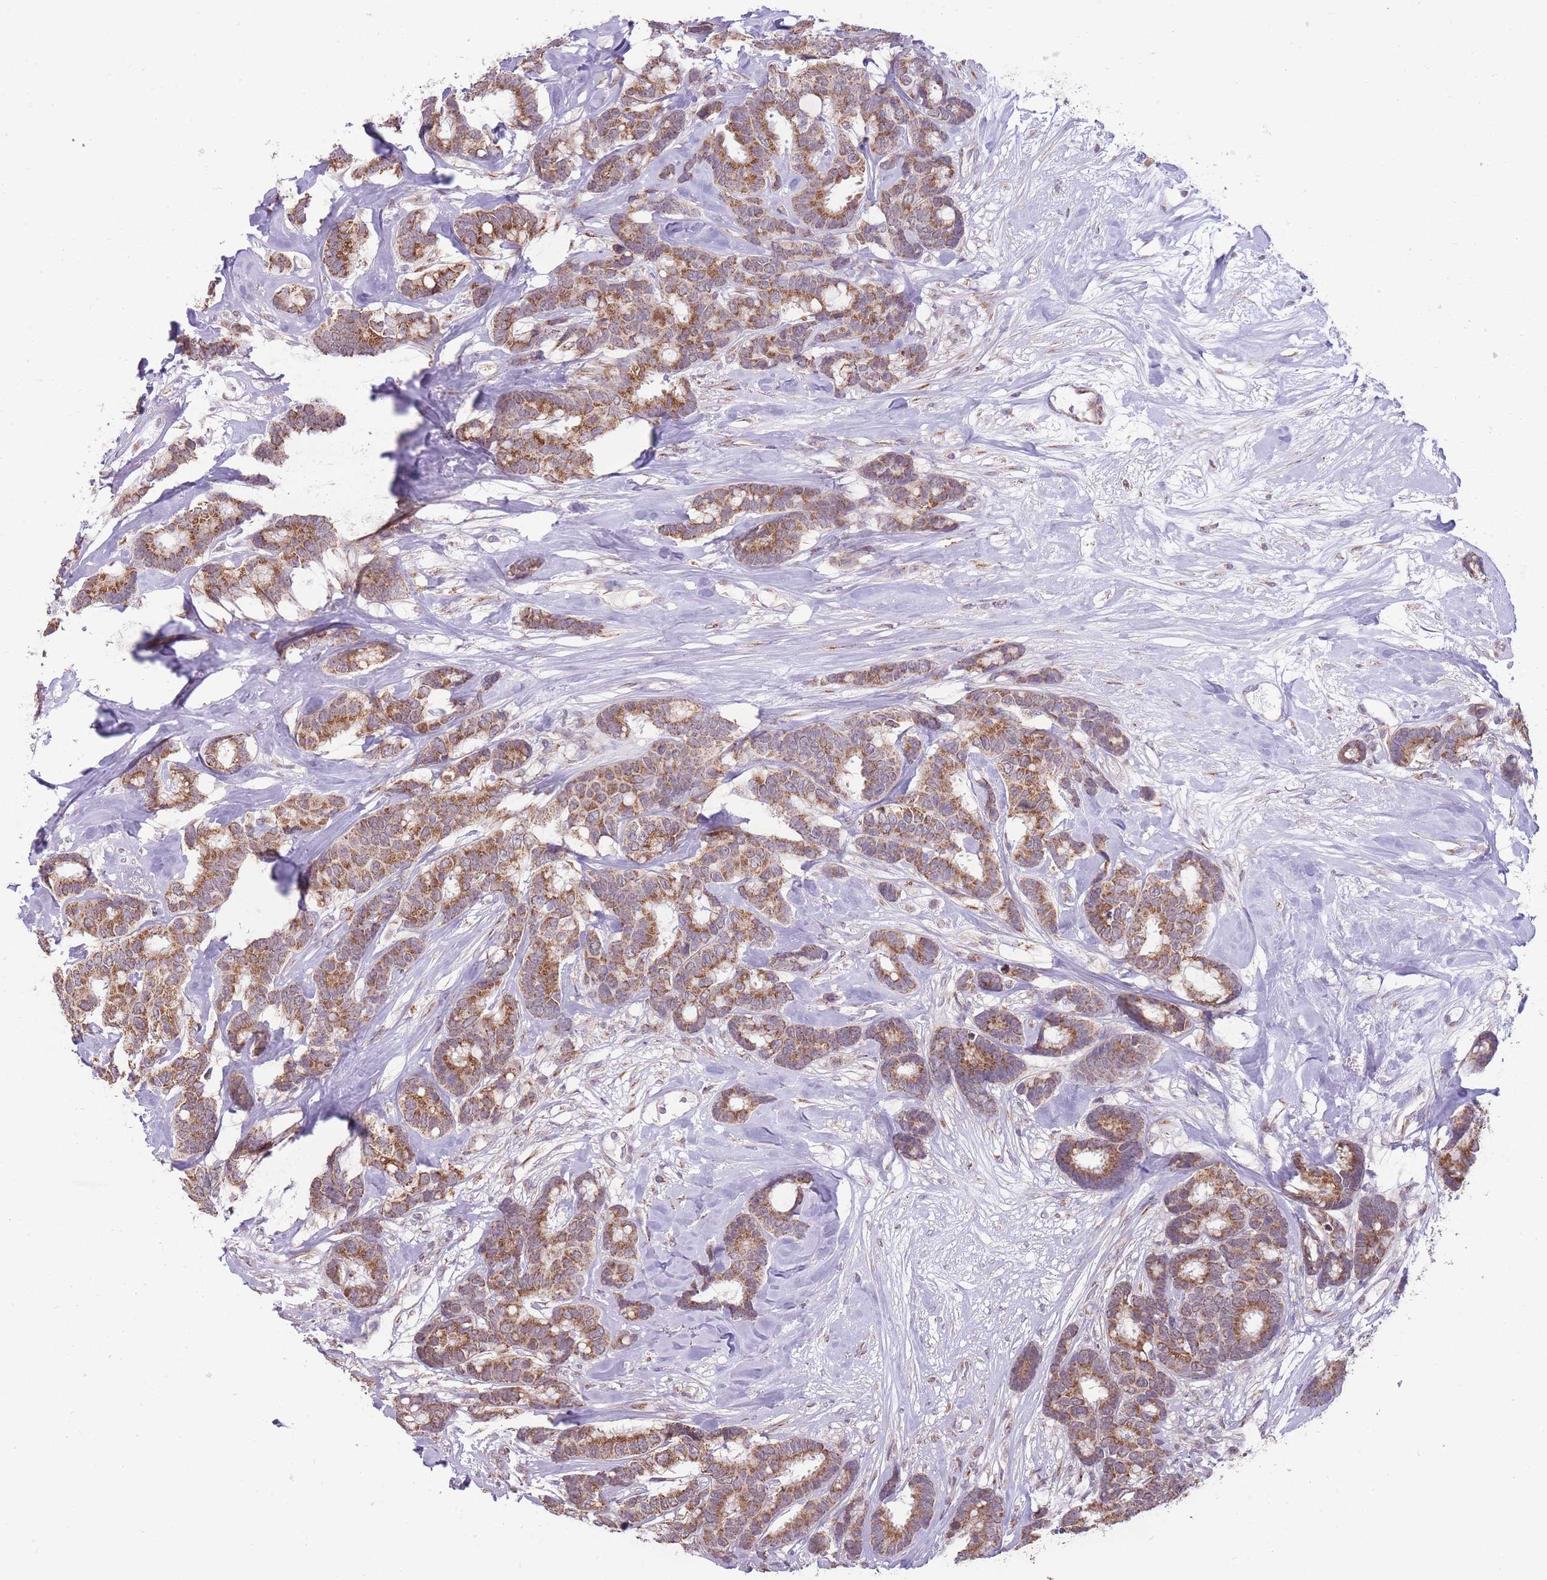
{"staining": {"intensity": "moderate", "quantity": ">75%", "location": "cytoplasmic/membranous"}, "tissue": "breast cancer", "cell_type": "Tumor cells", "image_type": "cancer", "snomed": [{"axis": "morphology", "description": "Duct carcinoma"}, {"axis": "topography", "description": "Breast"}], "caption": "Immunohistochemistry of human breast infiltrating ductal carcinoma reveals medium levels of moderate cytoplasmic/membranous staining in about >75% of tumor cells. The protein is shown in brown color, while the nuclei are stained blue.", "gene": "NELL1", "patient": {"sex": "female", "age": 87}}